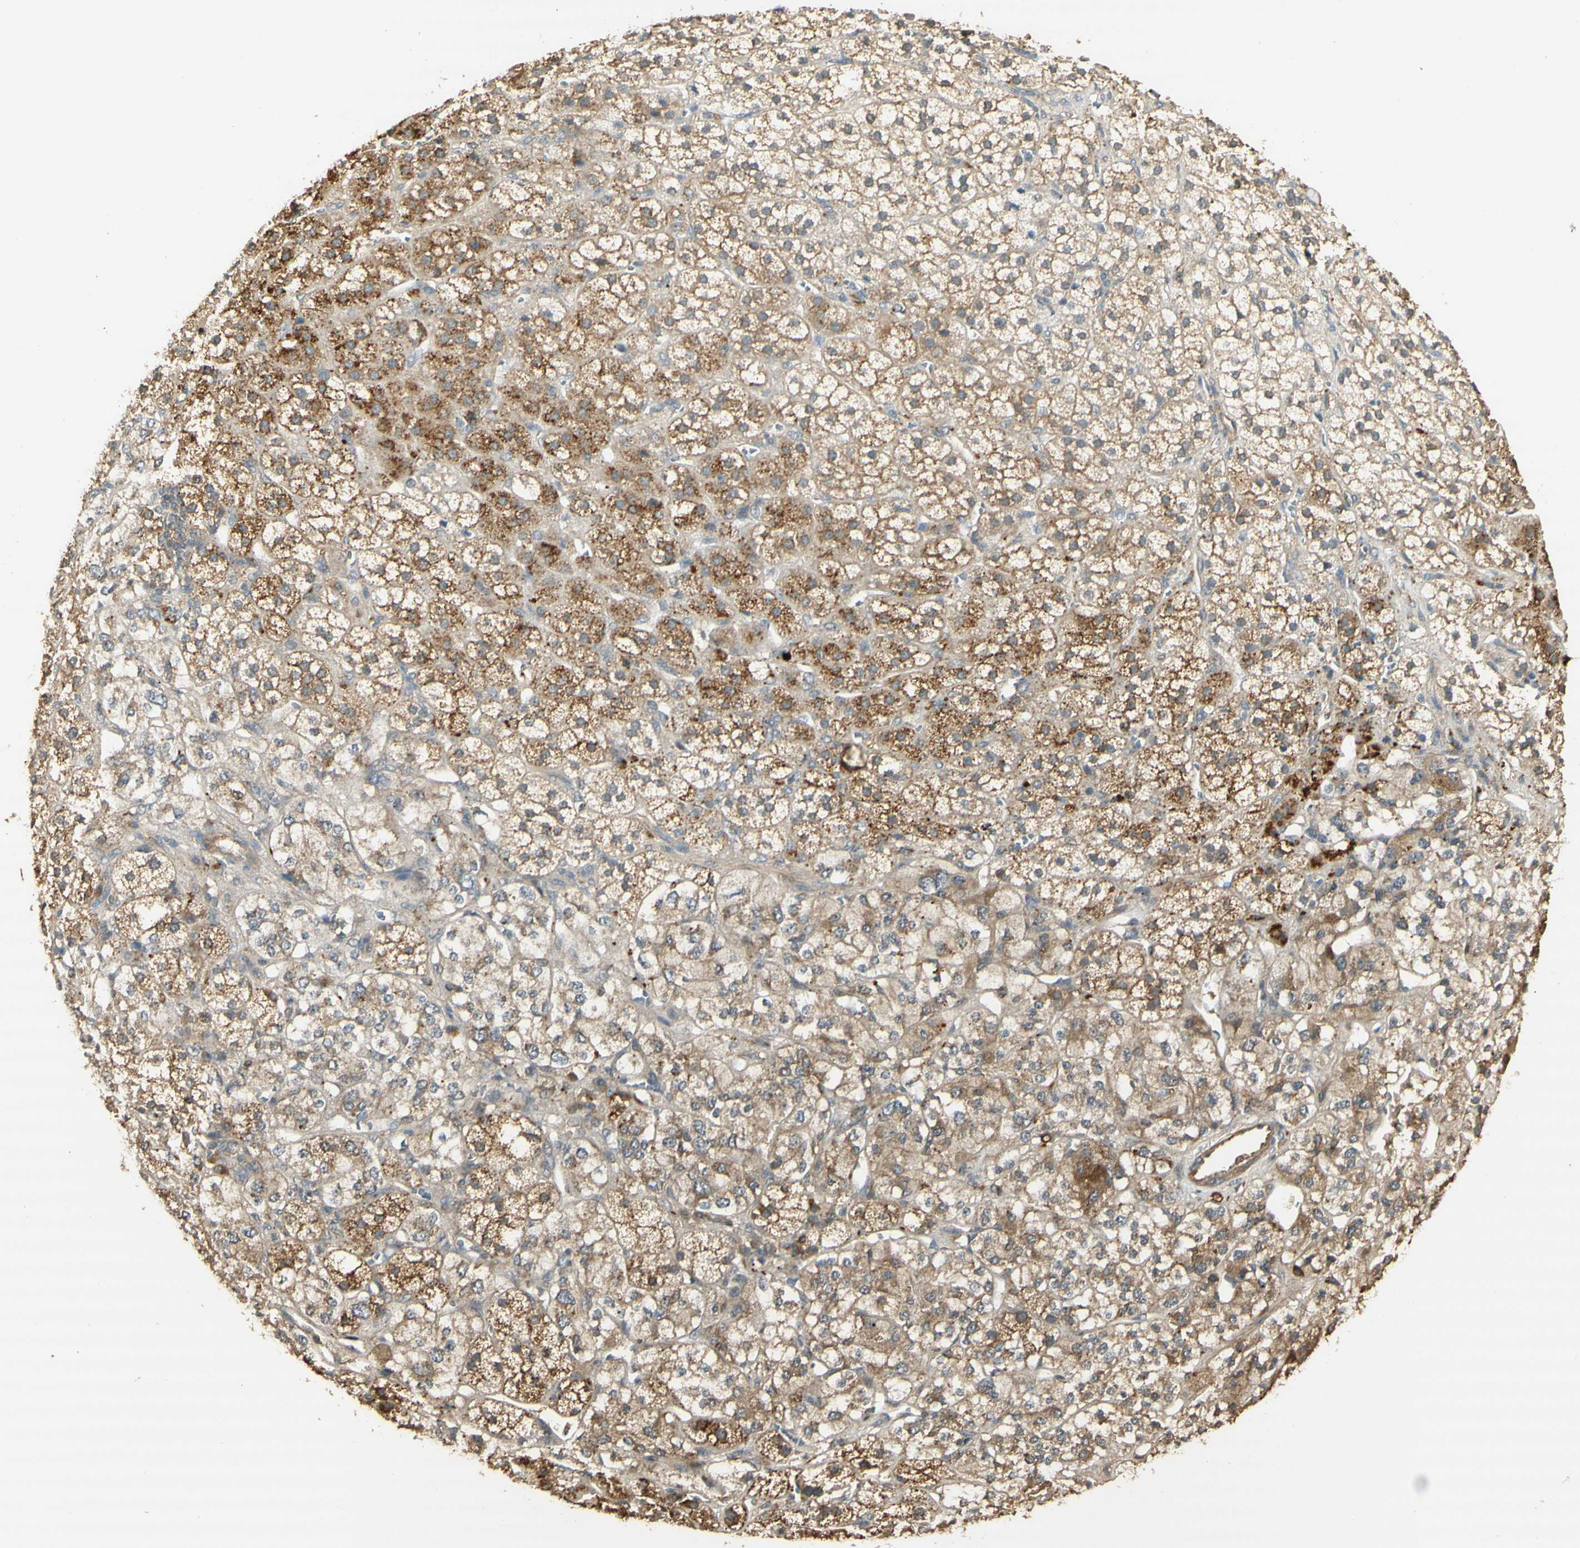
{"staining": {"intensity": "moderate", "quantity": ">75%", "location": "cytoplasmic/membranous"}, "tissue": "adrenal gland", "cell_type": "Glandular cells", "image_type": "normal", "snomed": [{"axis": "morphology", "description": "Normal tissue, NOS"}, {"axis": "topography", "description": "Adrenal gland"}], "caption": "Adrenal gland was stained to show a protein in brown. There is medium levels of moderate cytoplasmic/membranous expression in approximately >75% of glandular cells. (IHC, brightfield microscopy, high magnification).", "gene": "AGER", "patient": {"sex": "male", "age": 56}}